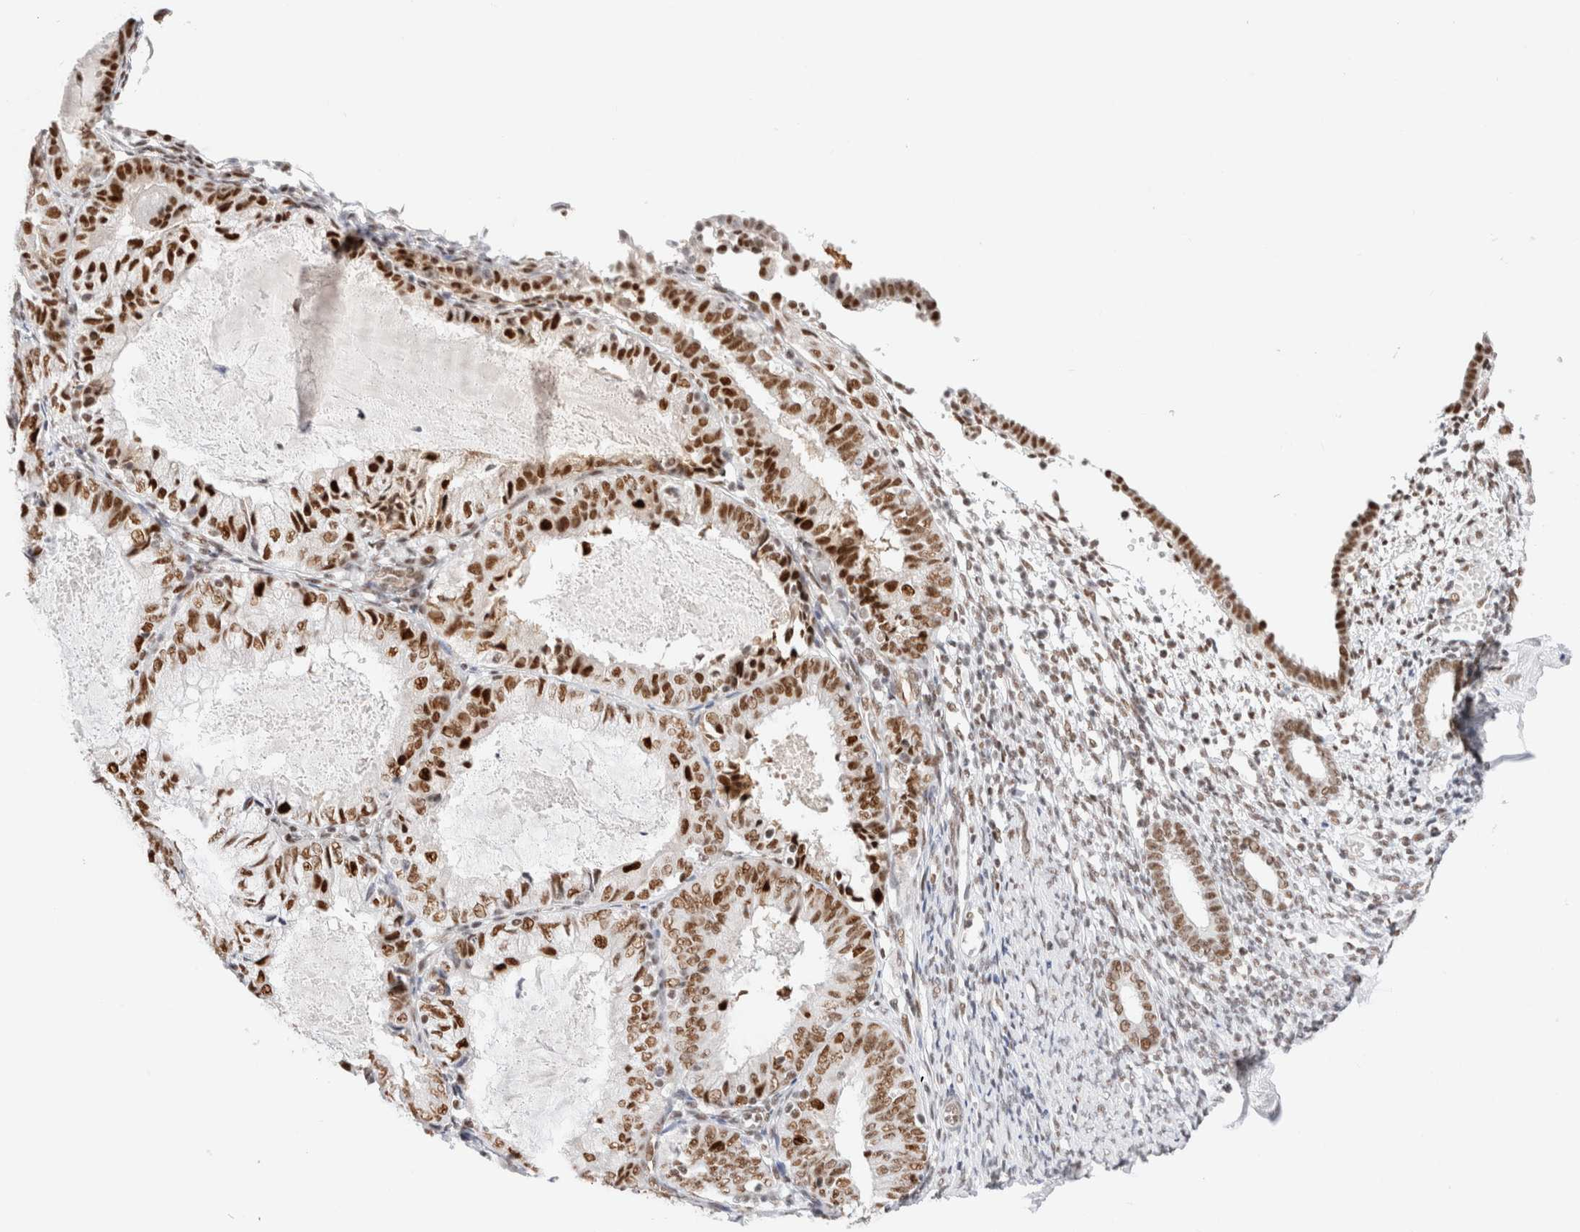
{"staining": {"intensity": "weak", "quantity": "25%-75%", "location": "nuclear"}, "tissue": "endometrium", "cell_type": "Cells in endometrial stroma", "image_type": "normal", "snomed": [{"axis": "morphology", "description": "Normal tissue, NOS"}, {"axis": "morphology", "description": "Adenocarcinoma, NOS"}, {"axis": "topography", "description": "Endometrium"}], "caption": "Benign endometrium was stained to show a protein in brown. There is low levels of weak nuclear expression in approximately 25%-75% of cells in endometrial stroma.", "gene": "ZNF282", "patient": {"sex": "female", "age": 57}}